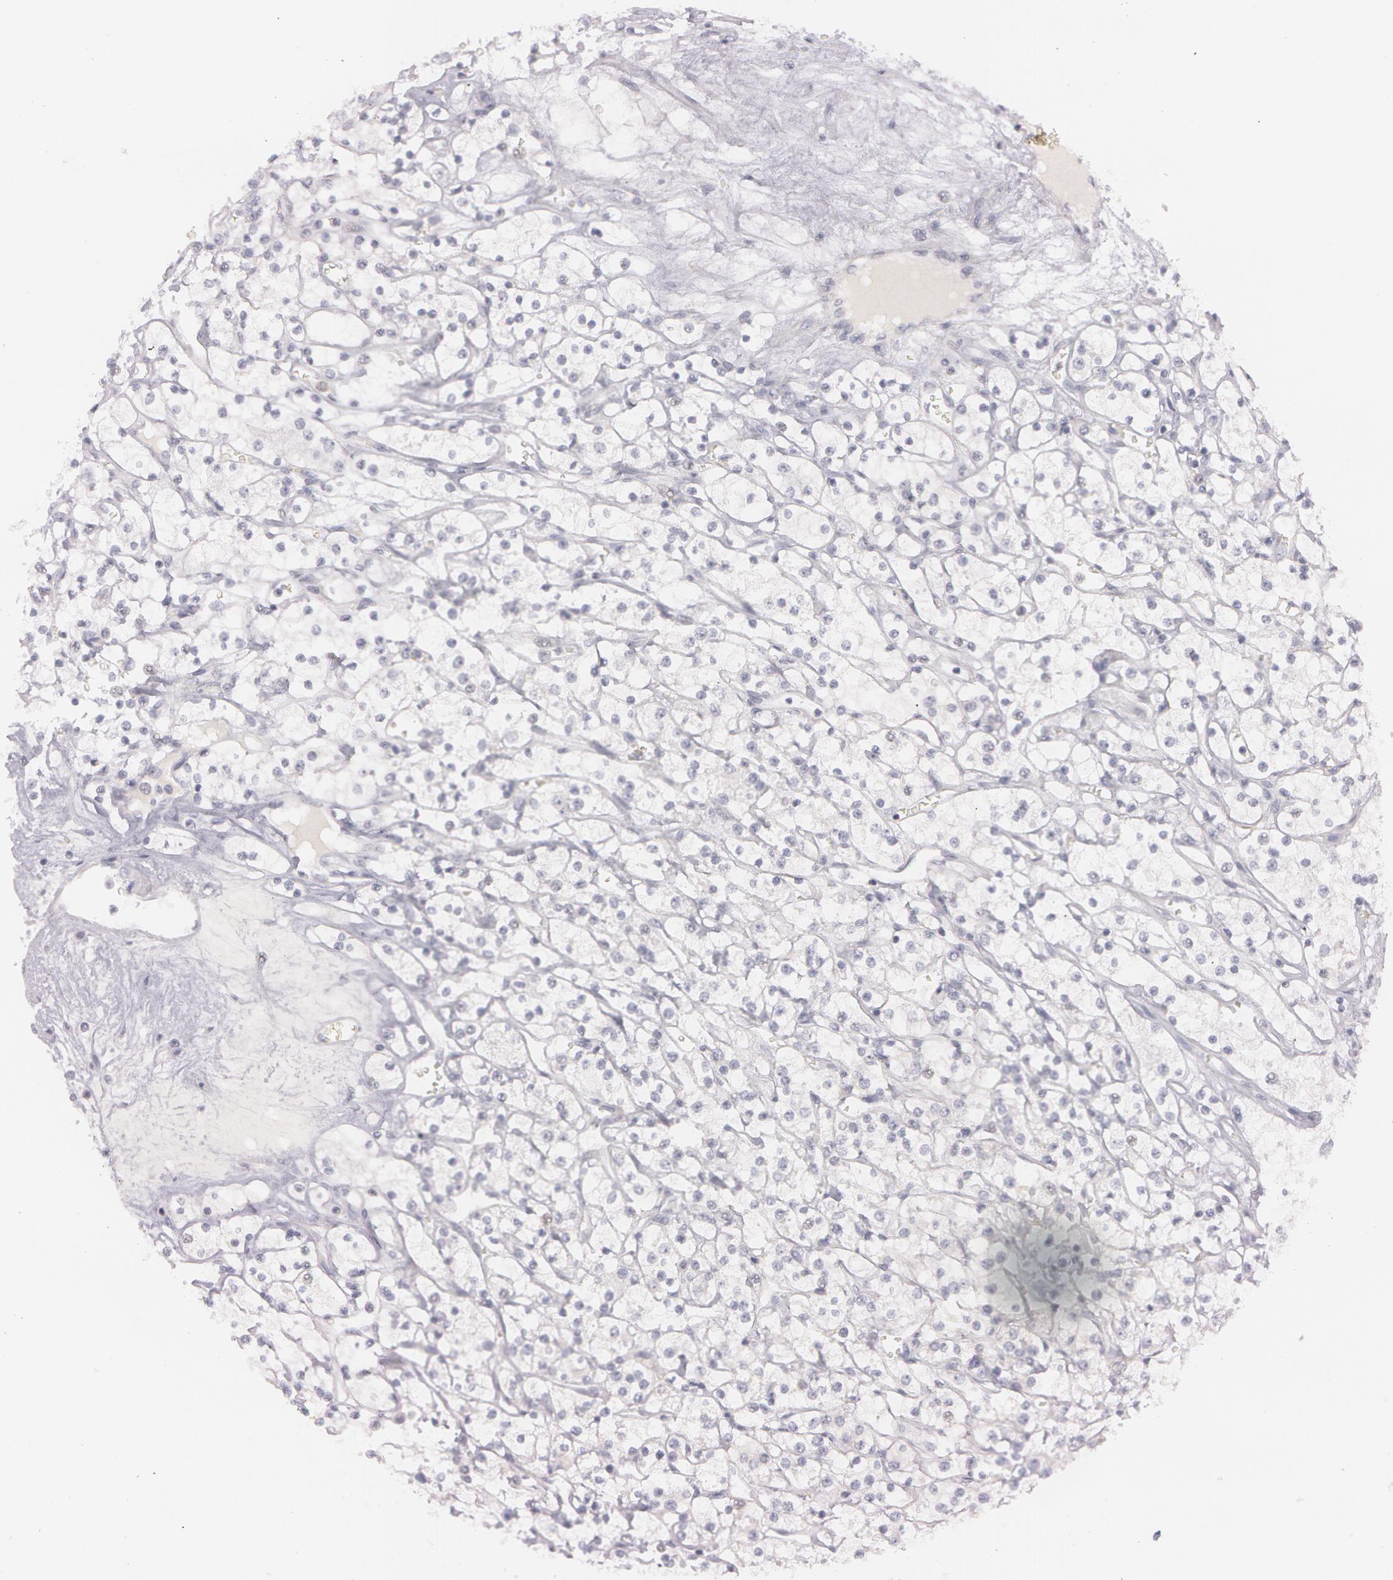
{"staining": {"intensity": "negative", "quantity": "none", "location": "none"}, "tissue": "renal cancer", "cell_type": "Tumor cells", "image_type": "cancer", "snomed": [{"axis": "morphology", "description": "Adenocarcinoma, NOS"}, {"axis": "topography", "description": "Kidney"}], "caption": "A histopathology image of adenocarcinoma (renal) stained for a protein reveals no brown staining in tumor cells.", "gene": "IL1RN", "patient": {"sex": "male", "age": 61}}